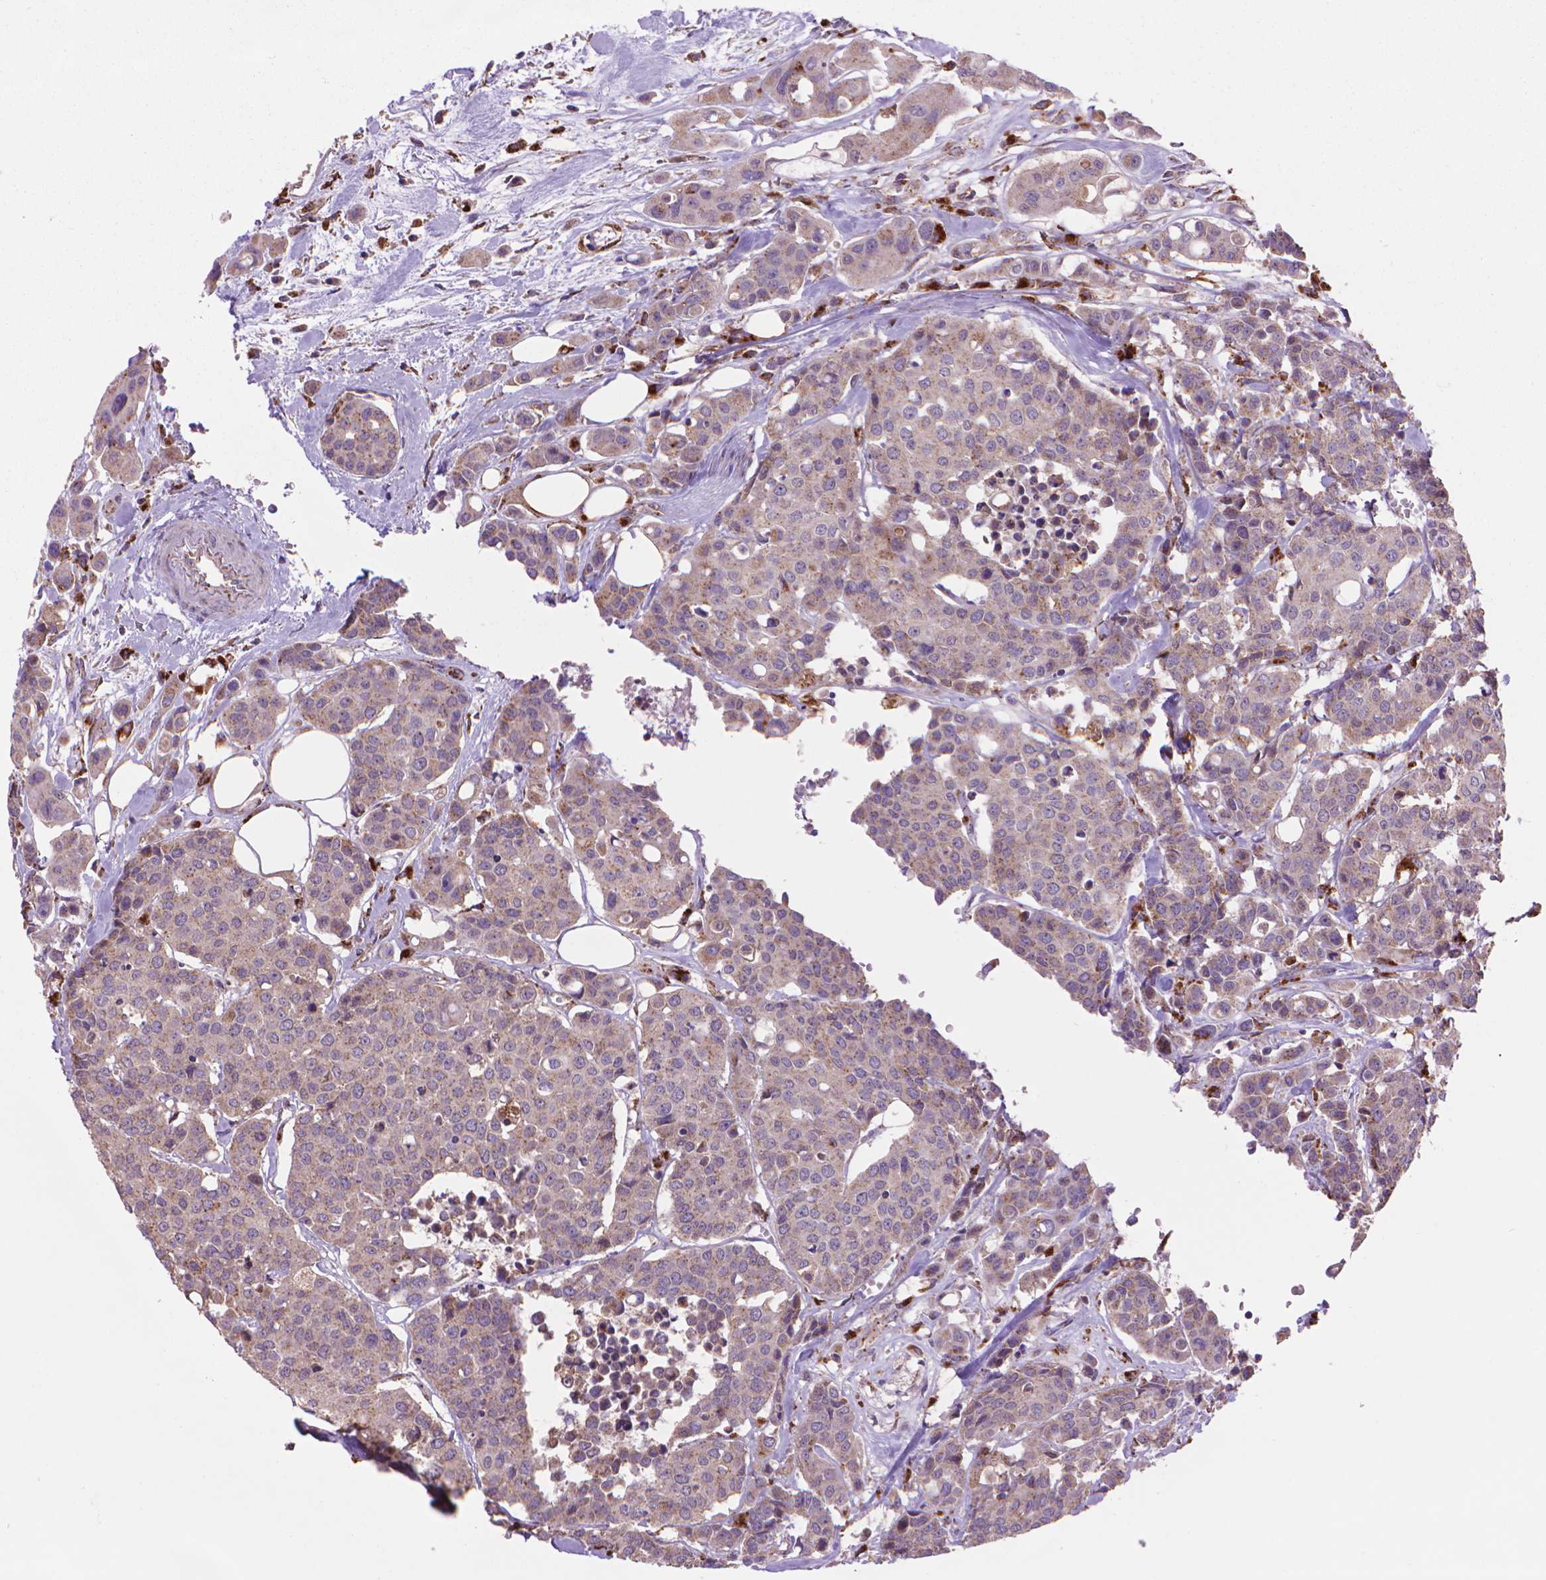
{"staining": {"intensity": "weak", "quantity": ">75%", "location": "cytoplasmic/membranous"}, "tissue": "carcinoid", "cell_type": "Tumor cells", "image_type": "cancer", "snomed": [{"axis": "morphology", "description": "Carcinoid, malignant, NOS"}, {"axis": "topography", "description": "Colon"}], "caption": "Immunohistochemistry (IHC) image of neoplastic tissue: carcinoid stained using IHC shows low levels of weak protein expression localized specifically in the cytoplasmic/membranous of tumor cells, appearing as a cytoplasmic/membranous brown color.", "gene": "GLB1", "patient": {"sex": "male", "age": 81}}